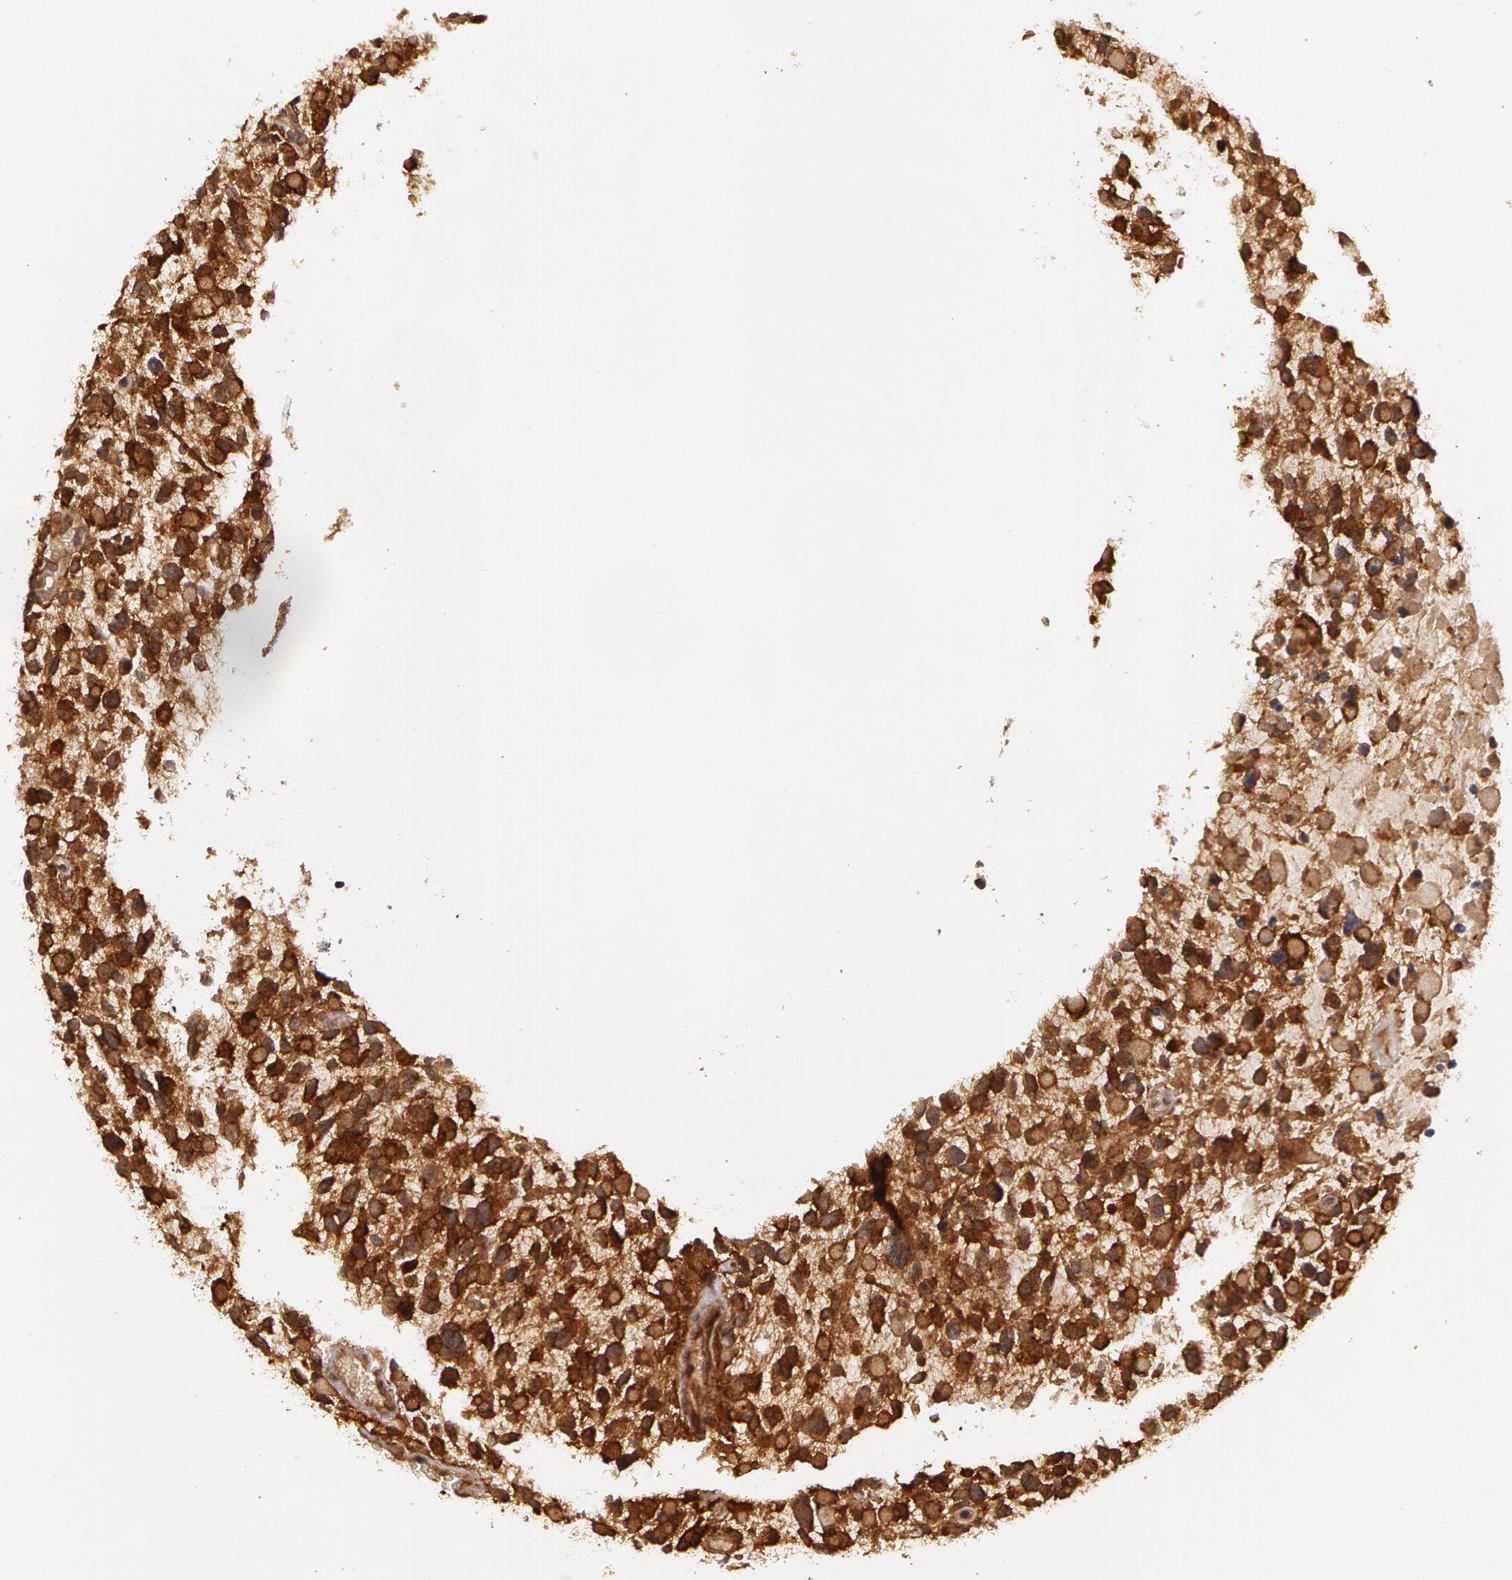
{"staining": {"intensity": "strong", "quantity": ">75%", "location": "cytoplasmic/membranous"}, "tissue": "glioma", "cell_type": "Tumor cells", "image_type": "cancer", "snomed": [{"axis": "morphology", "description": "Glioma, malignant, High grade"}, {"axis": "topography", "description": "Brain"}], "caption": "Immunohistochemistry (IHC) staining of glioma, which displays high levels of strong cytoplasmic/membranous positivity in approximately >75% of tumor cells indicating strong cytoplasmic/membranous protein staining. The staining was performed using DAB (3,3'-diaminobenzidine) (brown) for protein detection and nuclei were counterstained in hematoxylin (blue).", "gene": "ASCC2", "patient": {"sex": "female", "age": 37}}